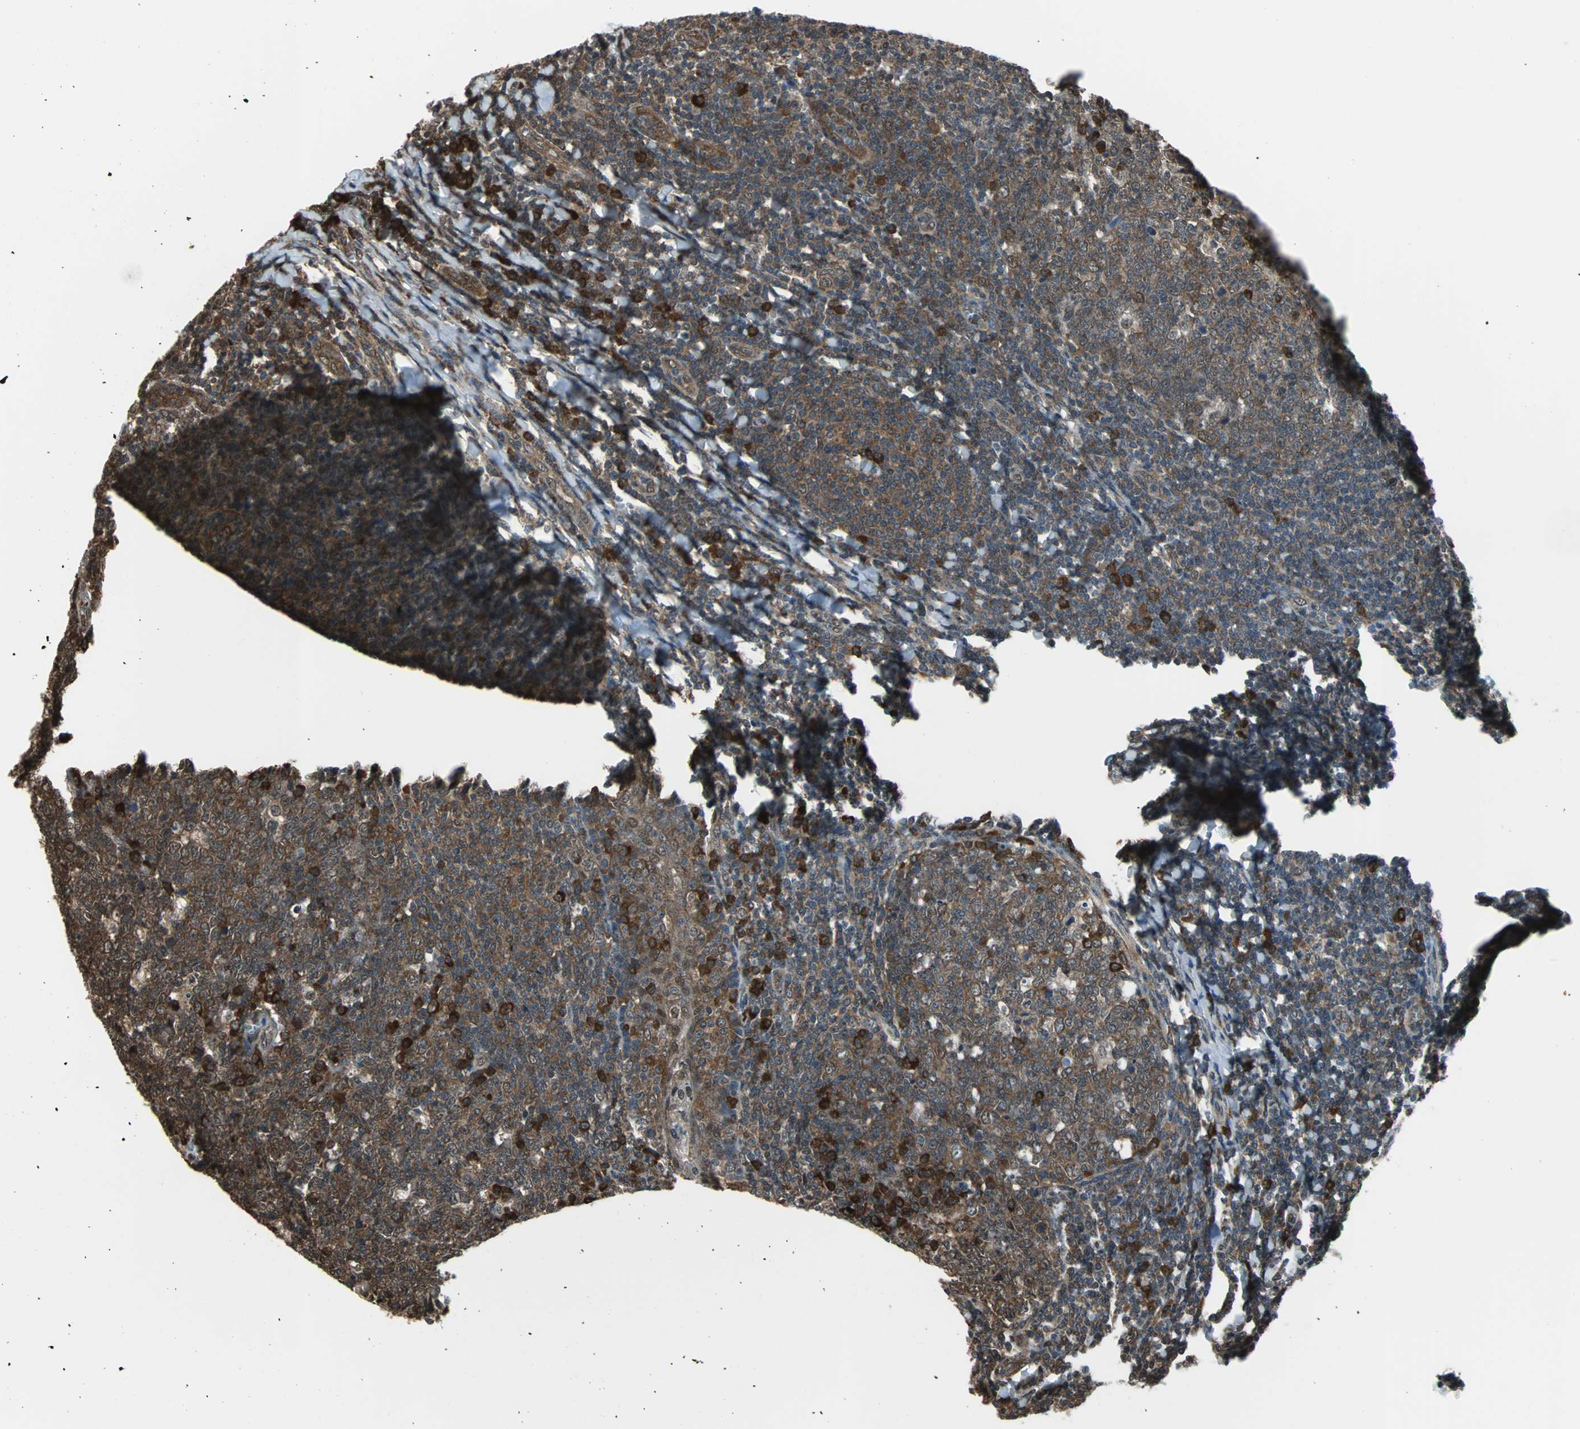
{"staining": {"intensity": "moderate", "quantity": ">75%", "location": "cytoplasmic/membranous"}, "tissue": "tonsil", "cell_type": "Germinal center cells", "image_type": "normal", "snomed": [{"axis": "morphology", "description": "Normal tissue, NOS"}, {"axis": "topography", "description": "Tonsil"}], "caption": "Germinal center cells reveal moderate cytoplasmic/membranous staining in about >75% of cells in benign tonsil. The protein is shown in brown color, while the nuclei are stained blue.", "gene": "VCP", "patient": {"sex": "male", "age": 31}}